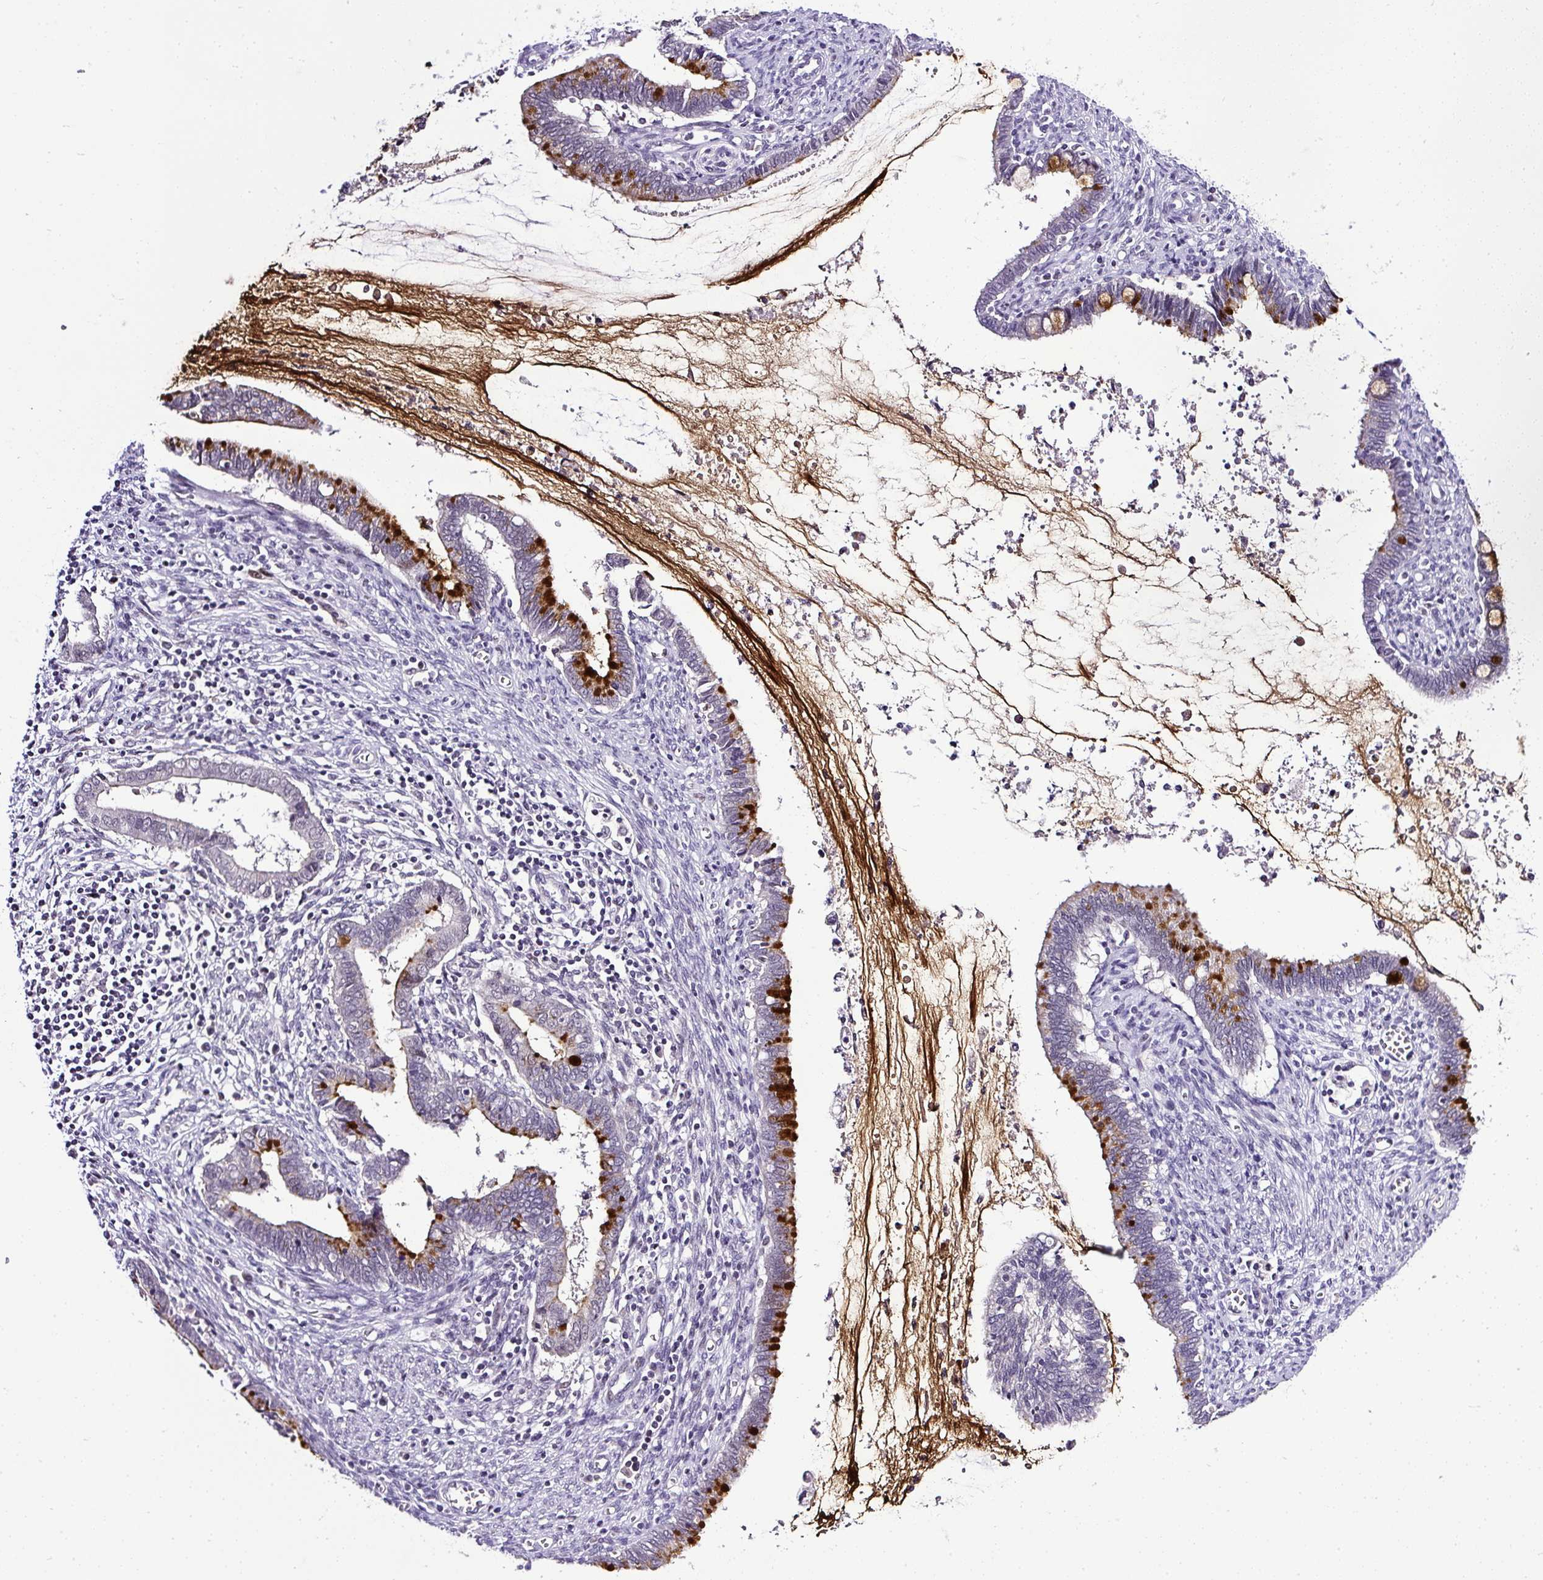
{"staining": {"intensity": "strong", "quantity": "<25%", "location": "cytoplasmic/membranous"}, "tissue": "cervical cancer", "cell_type": "Tumor cells", "image_type": "cancer", "snomed": [{"axis": "morphology", "description": "Adenocarcinoma, NOS"}, {"axis": "topography", "description": "Cervix"}], "caption": "Adenocarcinoma (cervical) stained for a protein (brown) demonstrates strong cytoplasmic/membranous positive staining in approximately <25% of tumor cells.", "gene": "WNT10B", "patient": {"sex": "female", "age": 44}}